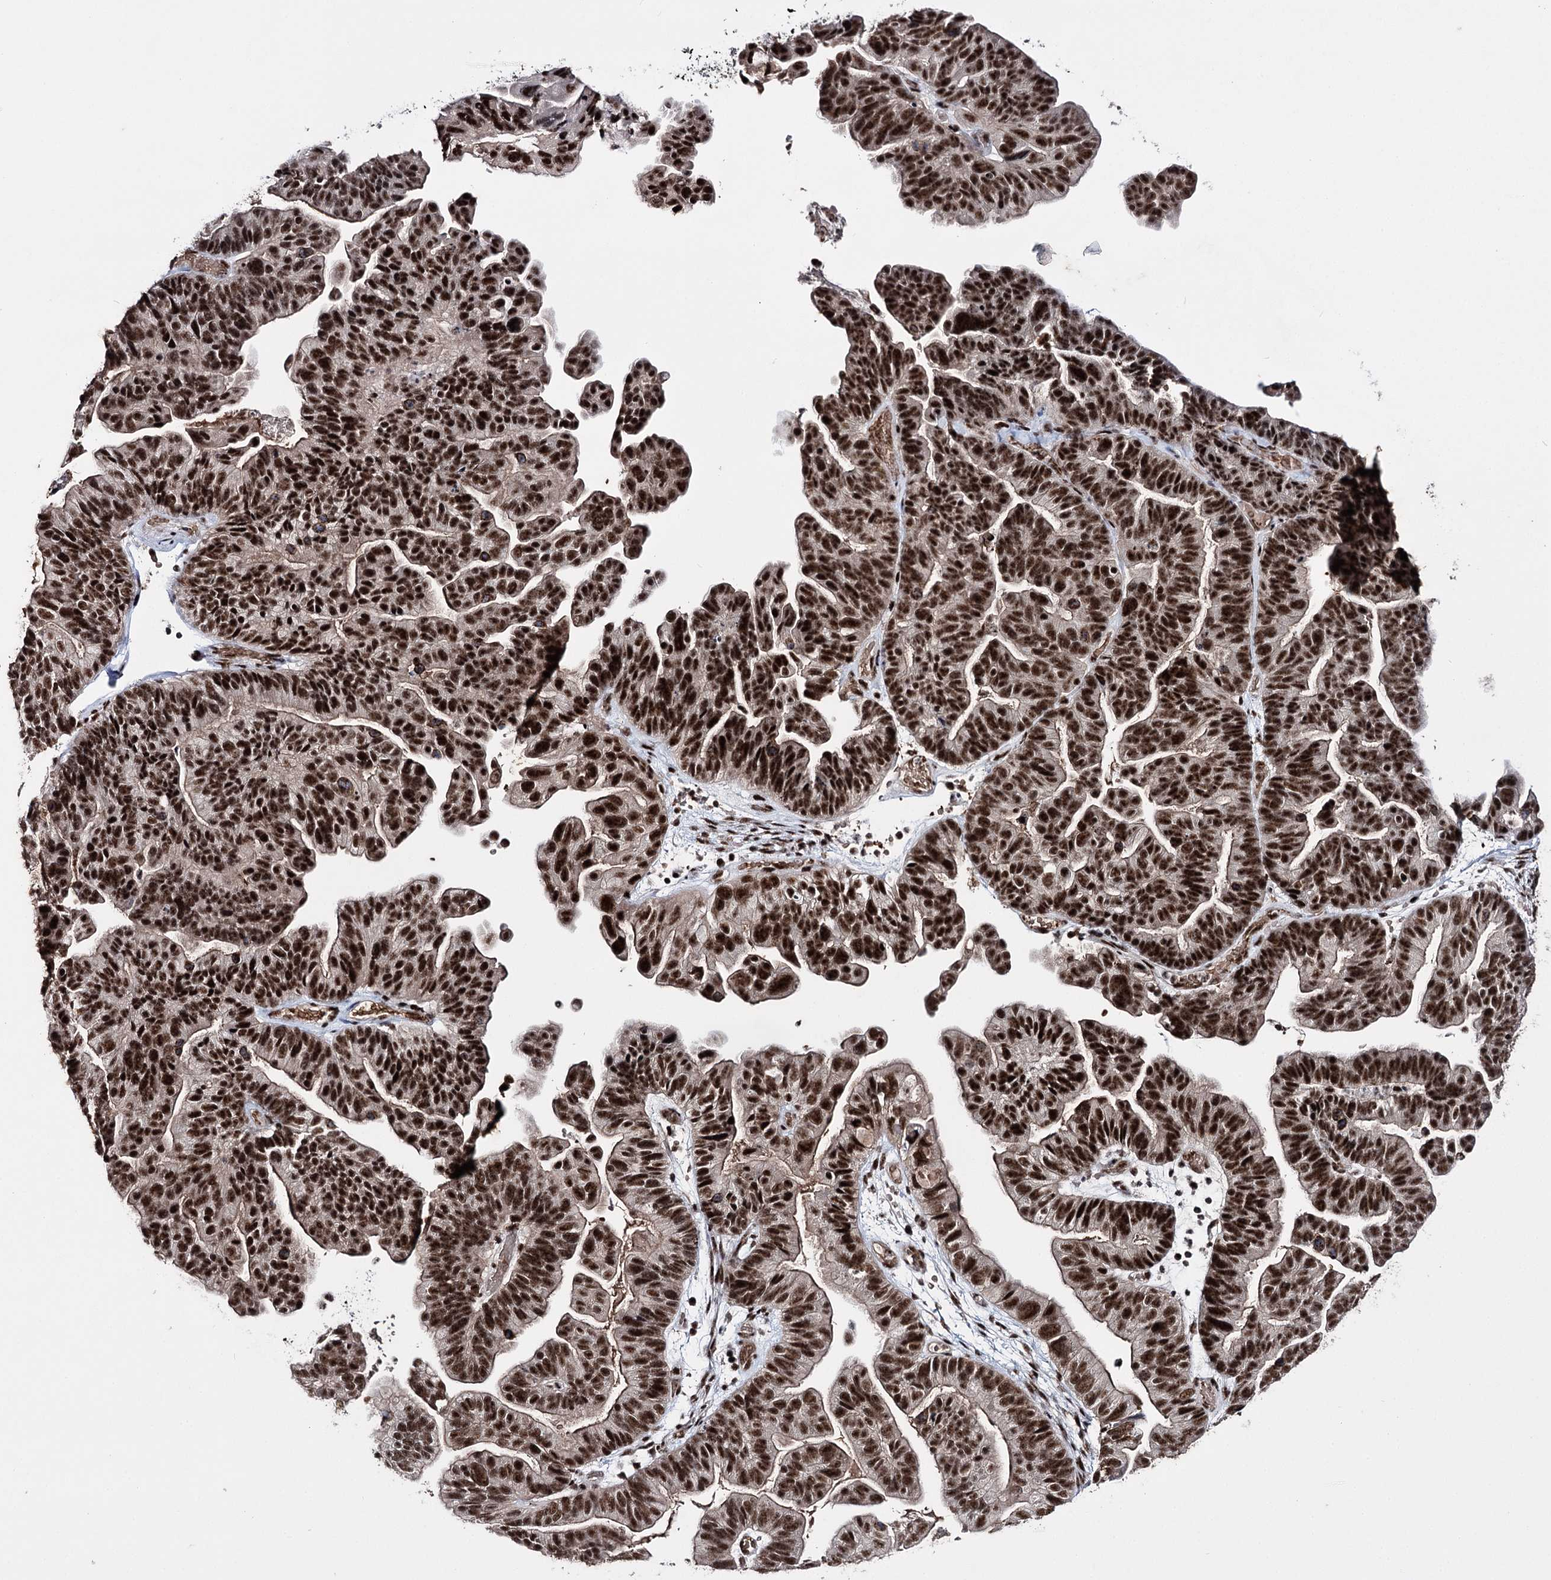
{"staining": {"intensity": "strong", "quantity": ">75%", "location": "nuclear"}, "tissue": "ovarian cancer", "cell_type": "Tumor cells", "image_type": "cancer", "snomed": [{"axis": "morphology", "description": "Cystadenocarcinoma, serous, NOS"}, {"axis": "topography", "description": "Ovary"}], "caption": "Protein analysis of ovarian cancer (serous cystadenocarcinoma) tissue demonstrates strong nuclear staining in about >75% of tumor cells. The staining was performed using DAB (3,3'-diaminobenzidine) to visualize the protein expression in brown, while the nuclei were stained in blue with hematoxylin (Magnification: 20x).", "gene": "PRPF40A", "patient": {"sex": "female", "age": 56}}